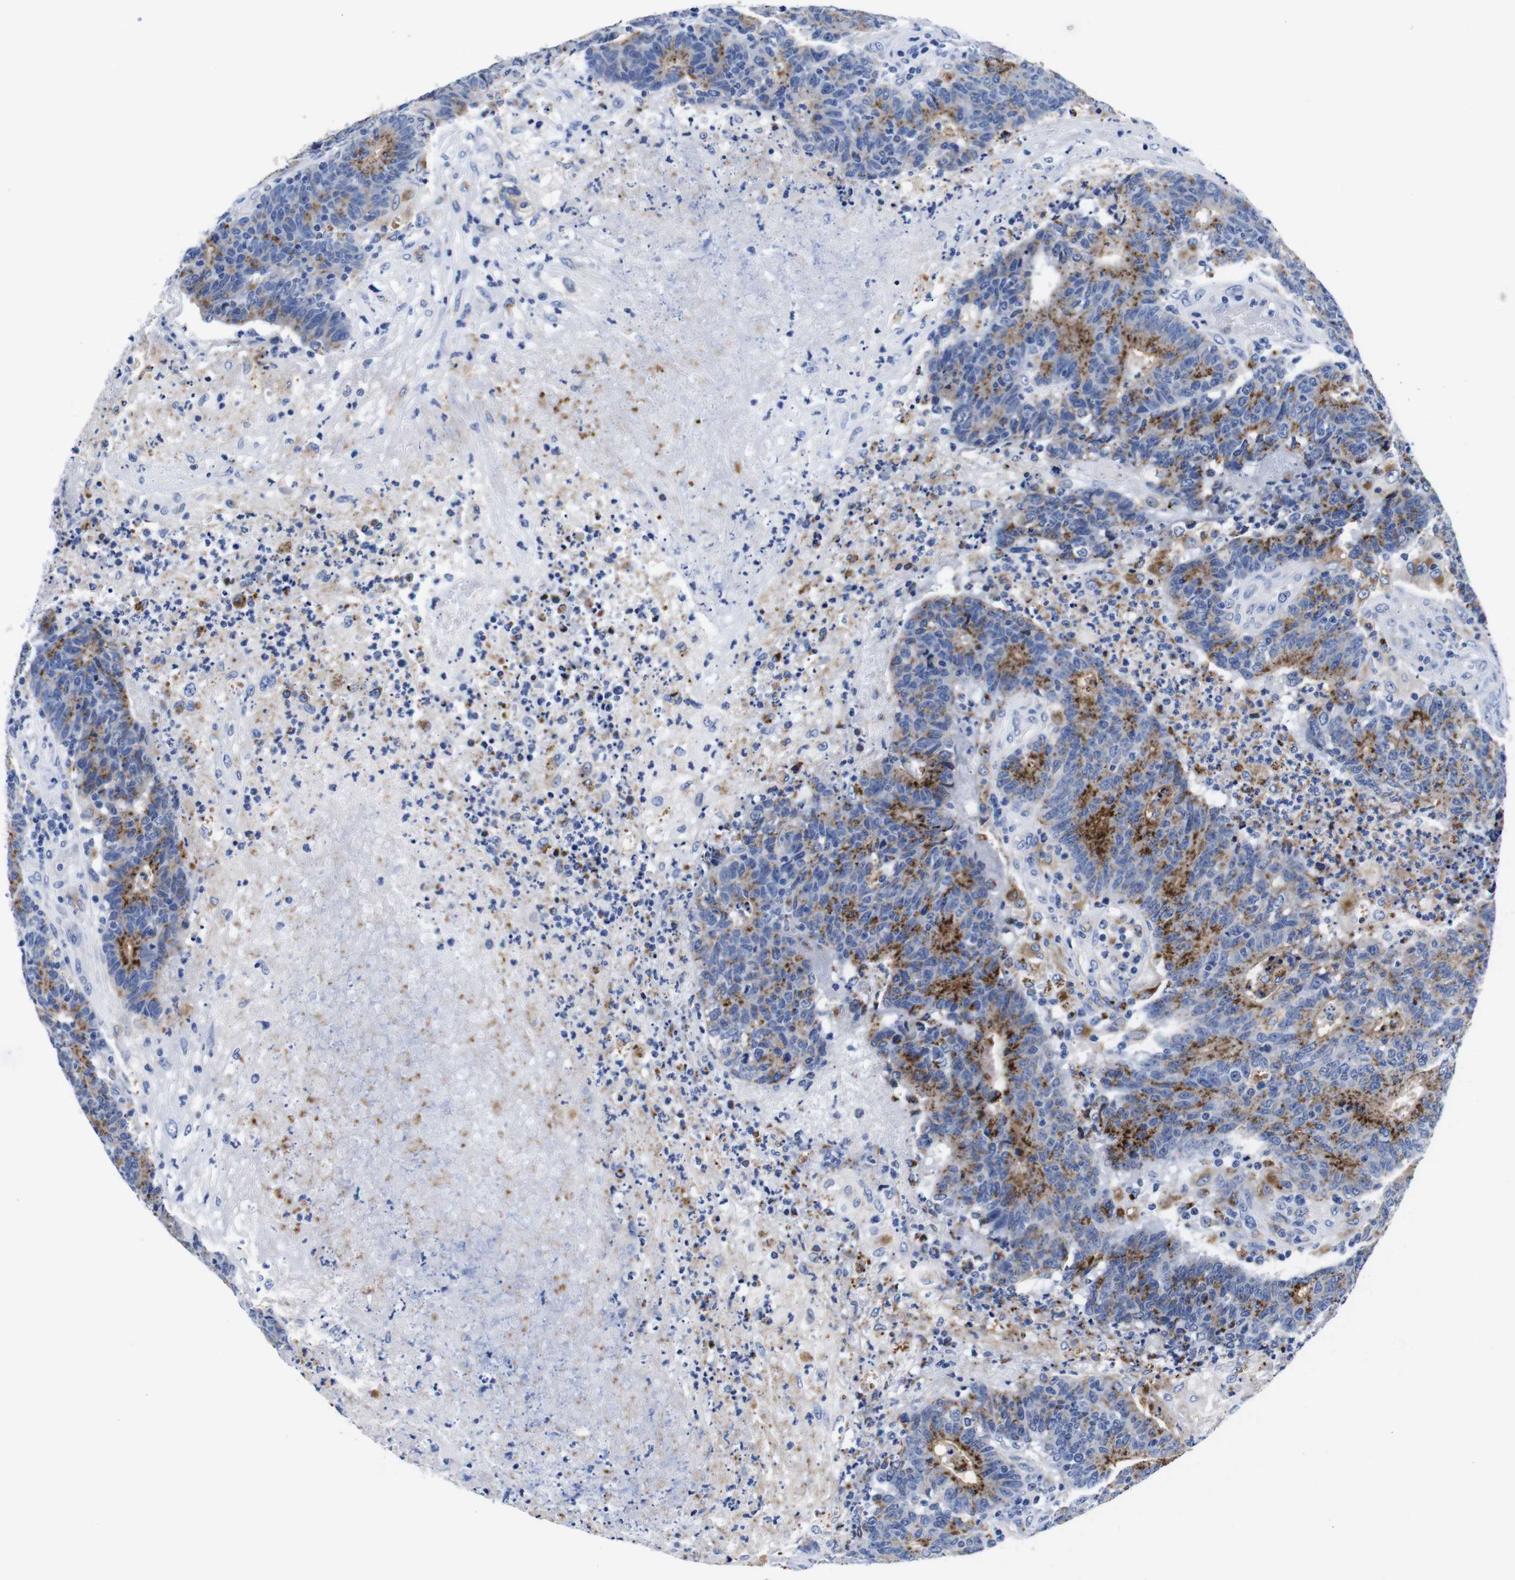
{"staining": {"intensity": "moderate", "quantity": "25%-75%", "location": "cytoplasmic/membranous"}, "tissue": "colorectal cancer", "cell_type": "Tumor cells", "image_type": "cancer", "snomed": [{"axis": "morphology", "description": "Normal tissue, NOS"}, {"axis": "morphology", "description": "Adenocarcinoma, NOS"}, {"axis": "topography", "description": "Colon"}], "caption": "Immunohistochemistry histopathology image of neoplastic tissue: colorectal cancer (adenocarcinoma) stained using immunohistochemistry reveals medium levels of moderate protein expression localized specifically in the cytoplasmic/membranous of tumor cells, appearing as a cytoplasmic/membranous brown color.", "gene": "HLA-DMB", "patient": {"sex": "female", "age": 75}}